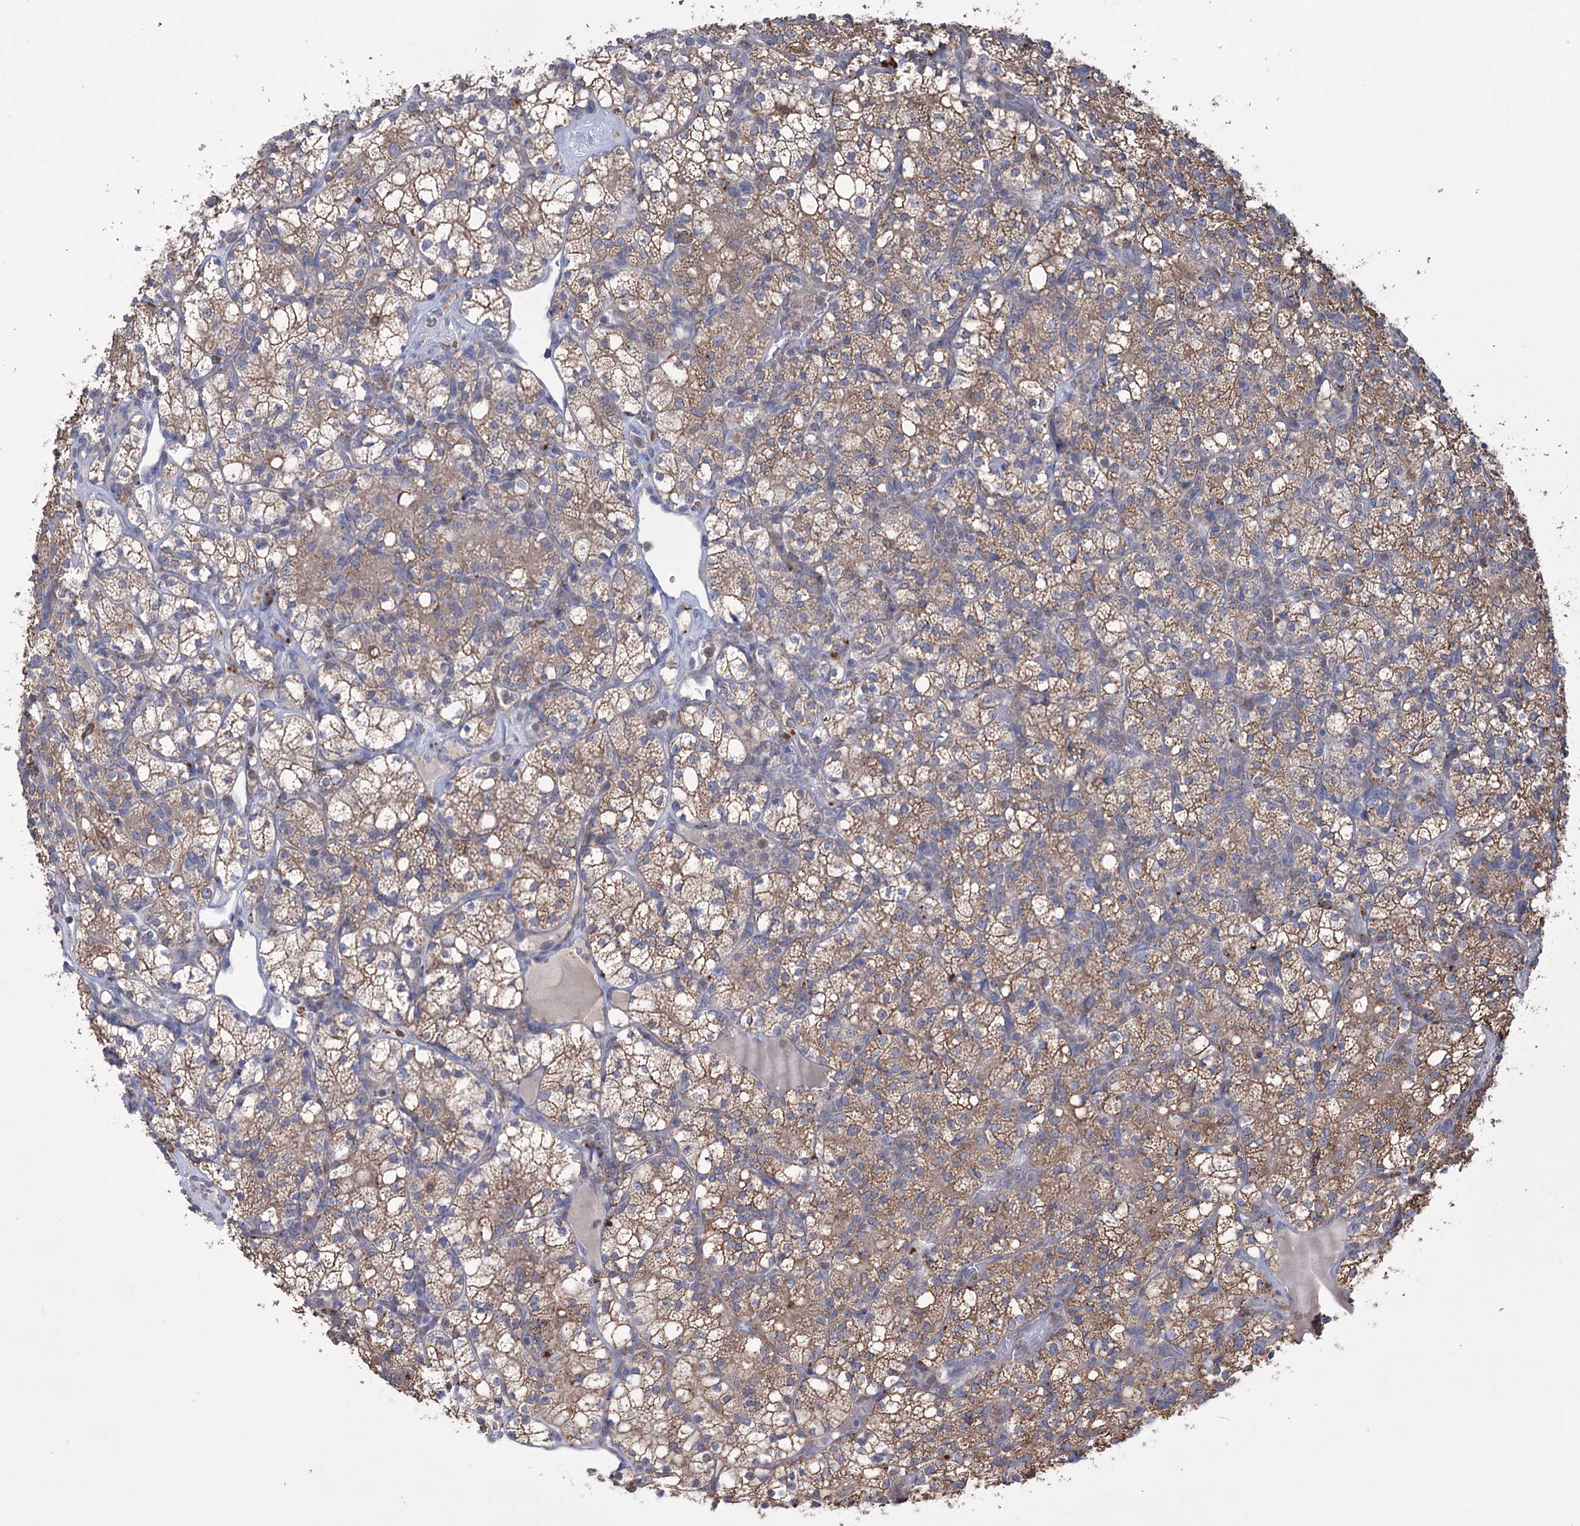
{"staining": {"intensity": "moderate", "quantity": ">75%", "location": "cytoplasmic/membranous"}, "tissue": "renal cancer", "cell_type": "Tumor cells", "image_type": "cancer", "snomed": [{"axis": "morphology", "description": "Adenocarcinoma, NOS"}, {"axis": "topography", "description": "Kidney"}], "caption": "The image demonstrates a brown stain indicating the presence of a protein in the cytoplasmic/membranous of tumor cells in renal cancer (adenocarcinoma).", "gene": "TRIM71", "patient": {"sex": "male", "age": 77}}